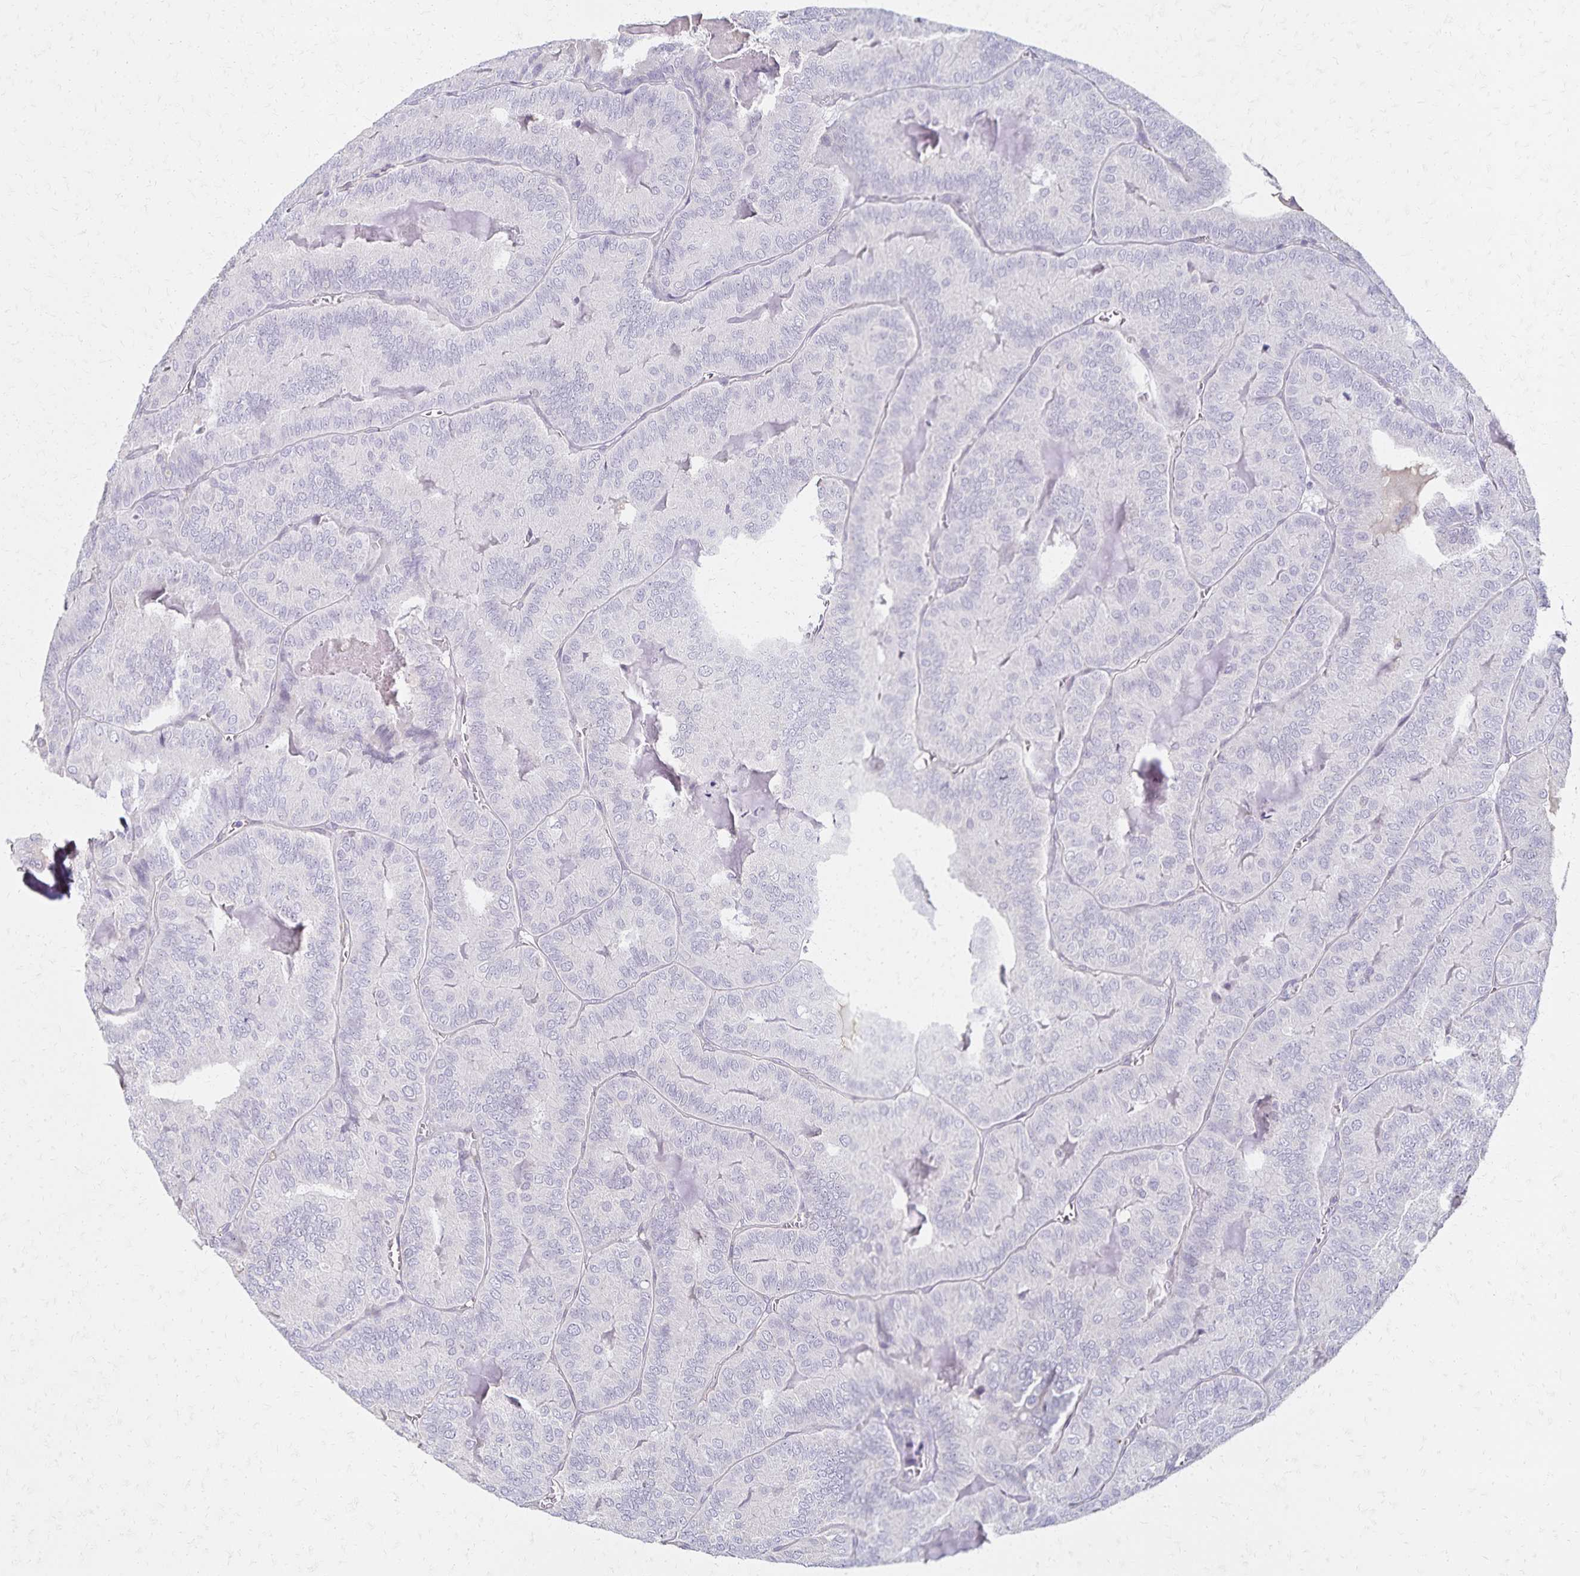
{"staining": {"intensity": "negative", "quantity": "none", "location": "none"}, "tissue": "thyroid cancer", "cell_type": "Tumor cells", "image_type": "cancer", "snomed": [{"axis": "morphology", "description": "Papillary adenocarcinoma, NOS"}, {"axis": "topography", "description": "Thyroid gland"}], "caption": "Immunohistochemical staining of thyroid papillary adenocarcinoma exhibits no significant staining in tumor cells.", "gene": "KISS1", "patient": {"sex": "female", "age": 75}}